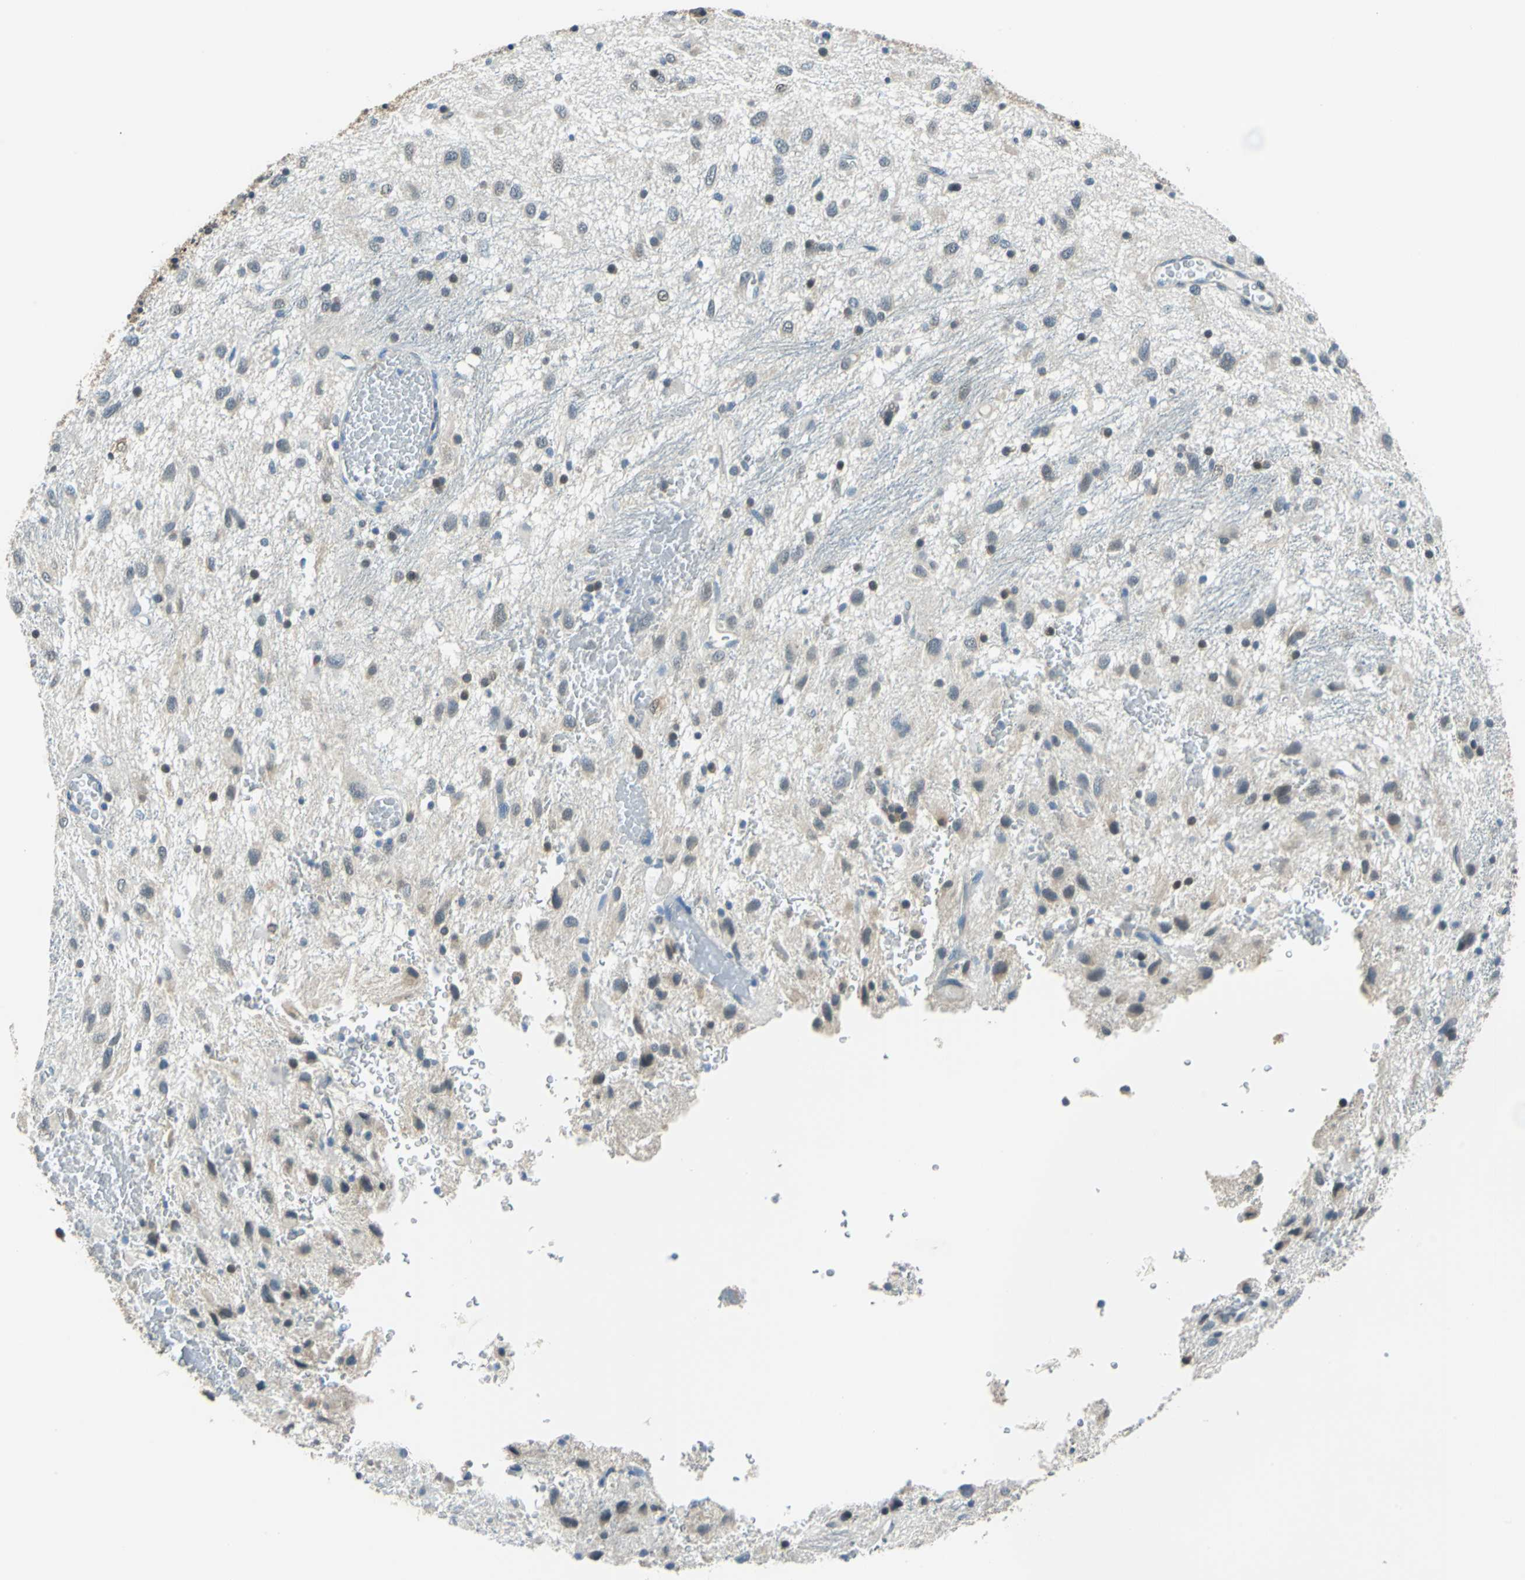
{"staining": {"intensity": "weak", "quantity": ">75%", "location": "cytoplasmic/membranous"}, "tissue": "glioma", "cell_type": "Tumor cells", "image_type": "cancer", "snomed": [{"axis": "morphology", "description": "Glioma, malignant, Low grade"}, {"axis": "topography", "description": "Brain"}], "caption": "The image reveals a brown stain indicating the presence of a protein in the cytoplasmic/membranous of tumor cells in glioma. (Stains: DAB (3,3'-diaminobenzidine) in brown, nuclei in blue, Microscopy: brightfield microscopy at high magnification).", "gene": "FKBP4", "patient": {"sex": "male", "age": 77}}